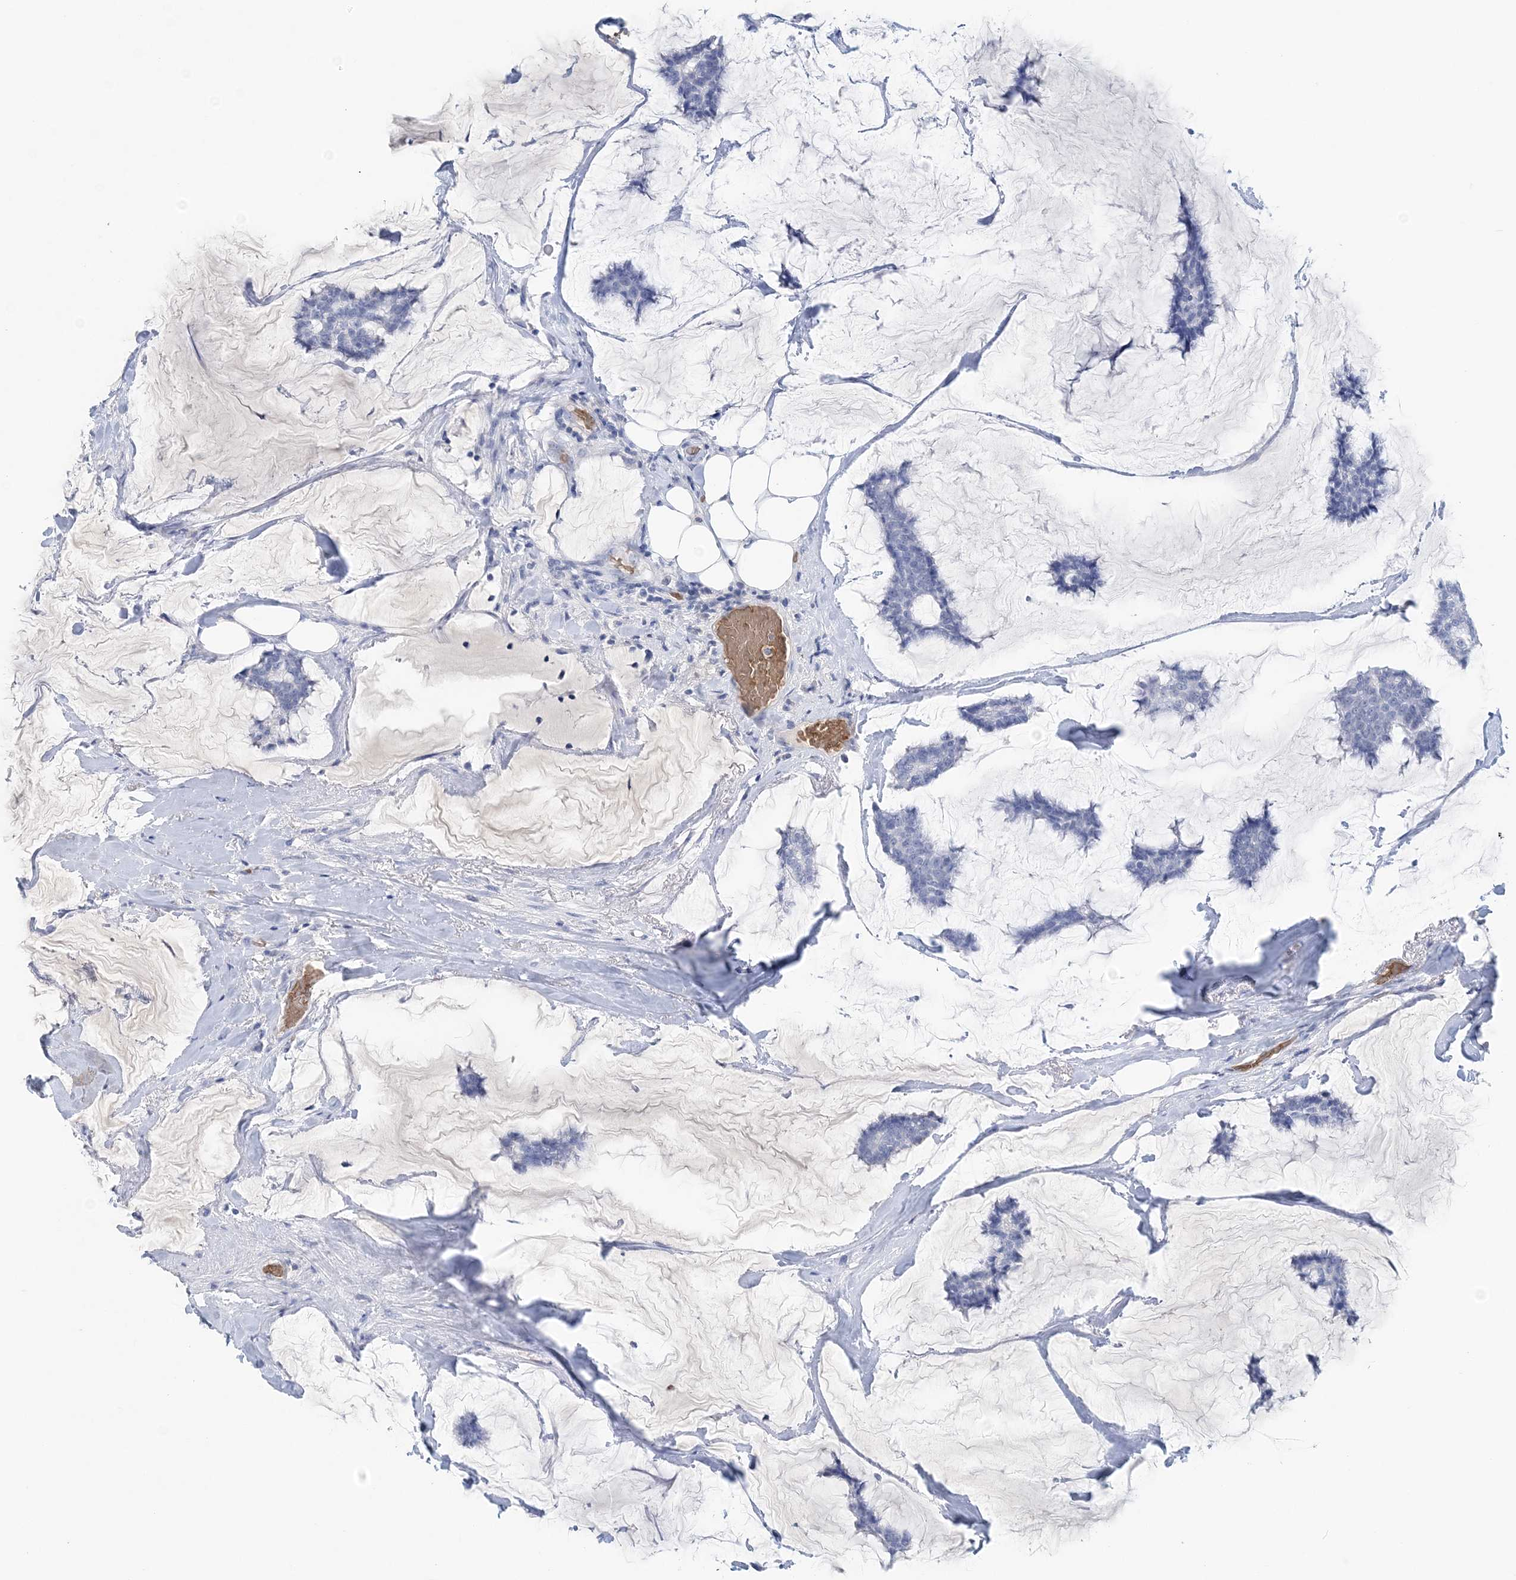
{"staining": {"intensity": "negative", "quantity": "none", "location": "none"}, "tissue": "breast cancer", "cell_type": "Tumor cells", "image_type": "cancer", "snomed": [{"axis": "morphology", "description": "Duct carcinoma"}, {"axis": "topography", "description": "Breast"}], "caption": "Immunohistochemical staining of breast invasive ductal carcinoma displays no significant staining in tumor cells.", "gene": "HBD", "patient": {"sex": "female", "age": 93}}